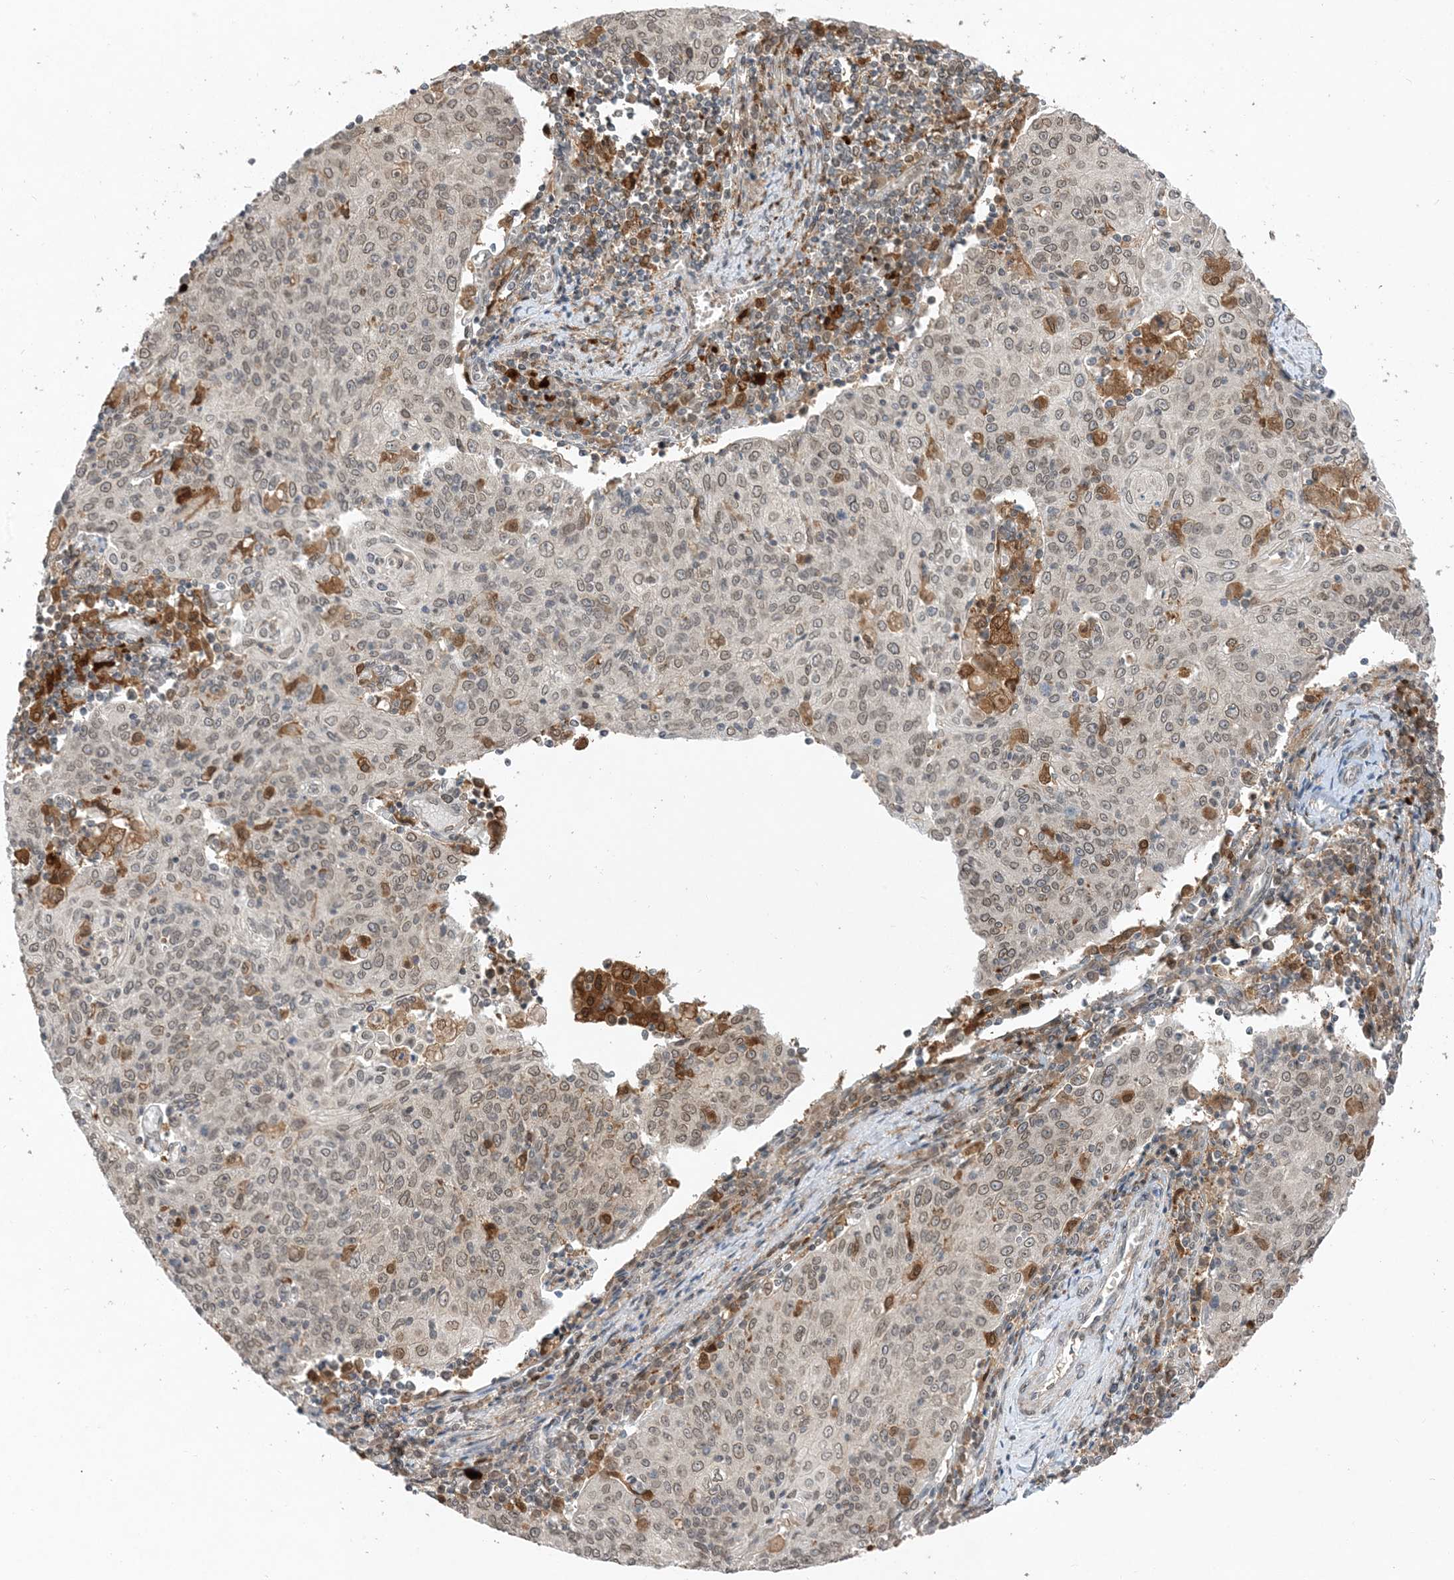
{"staining": {"intensity": "weak", "quantity": ">75%", "location": "cytoplasmic/membranous,nuclear"}, "tissue": "cervical cancer", "cell_type": "Tumor cells", "image_type": "cancer", "snomed": [{"axis": "morphology", "description": "Squamous cell carcinoma, NOS"}, {"axis": "topography", "description": "Cervix"}], "caption": "This is an image of immunohistochemistry (IHC) staining of cervical cancer, which shows weak expression in the cytoplasmic/membranous and nuclear of tumor cells.", "gene": "NAGK", "patient": {"sex": "female", "age": 48}}